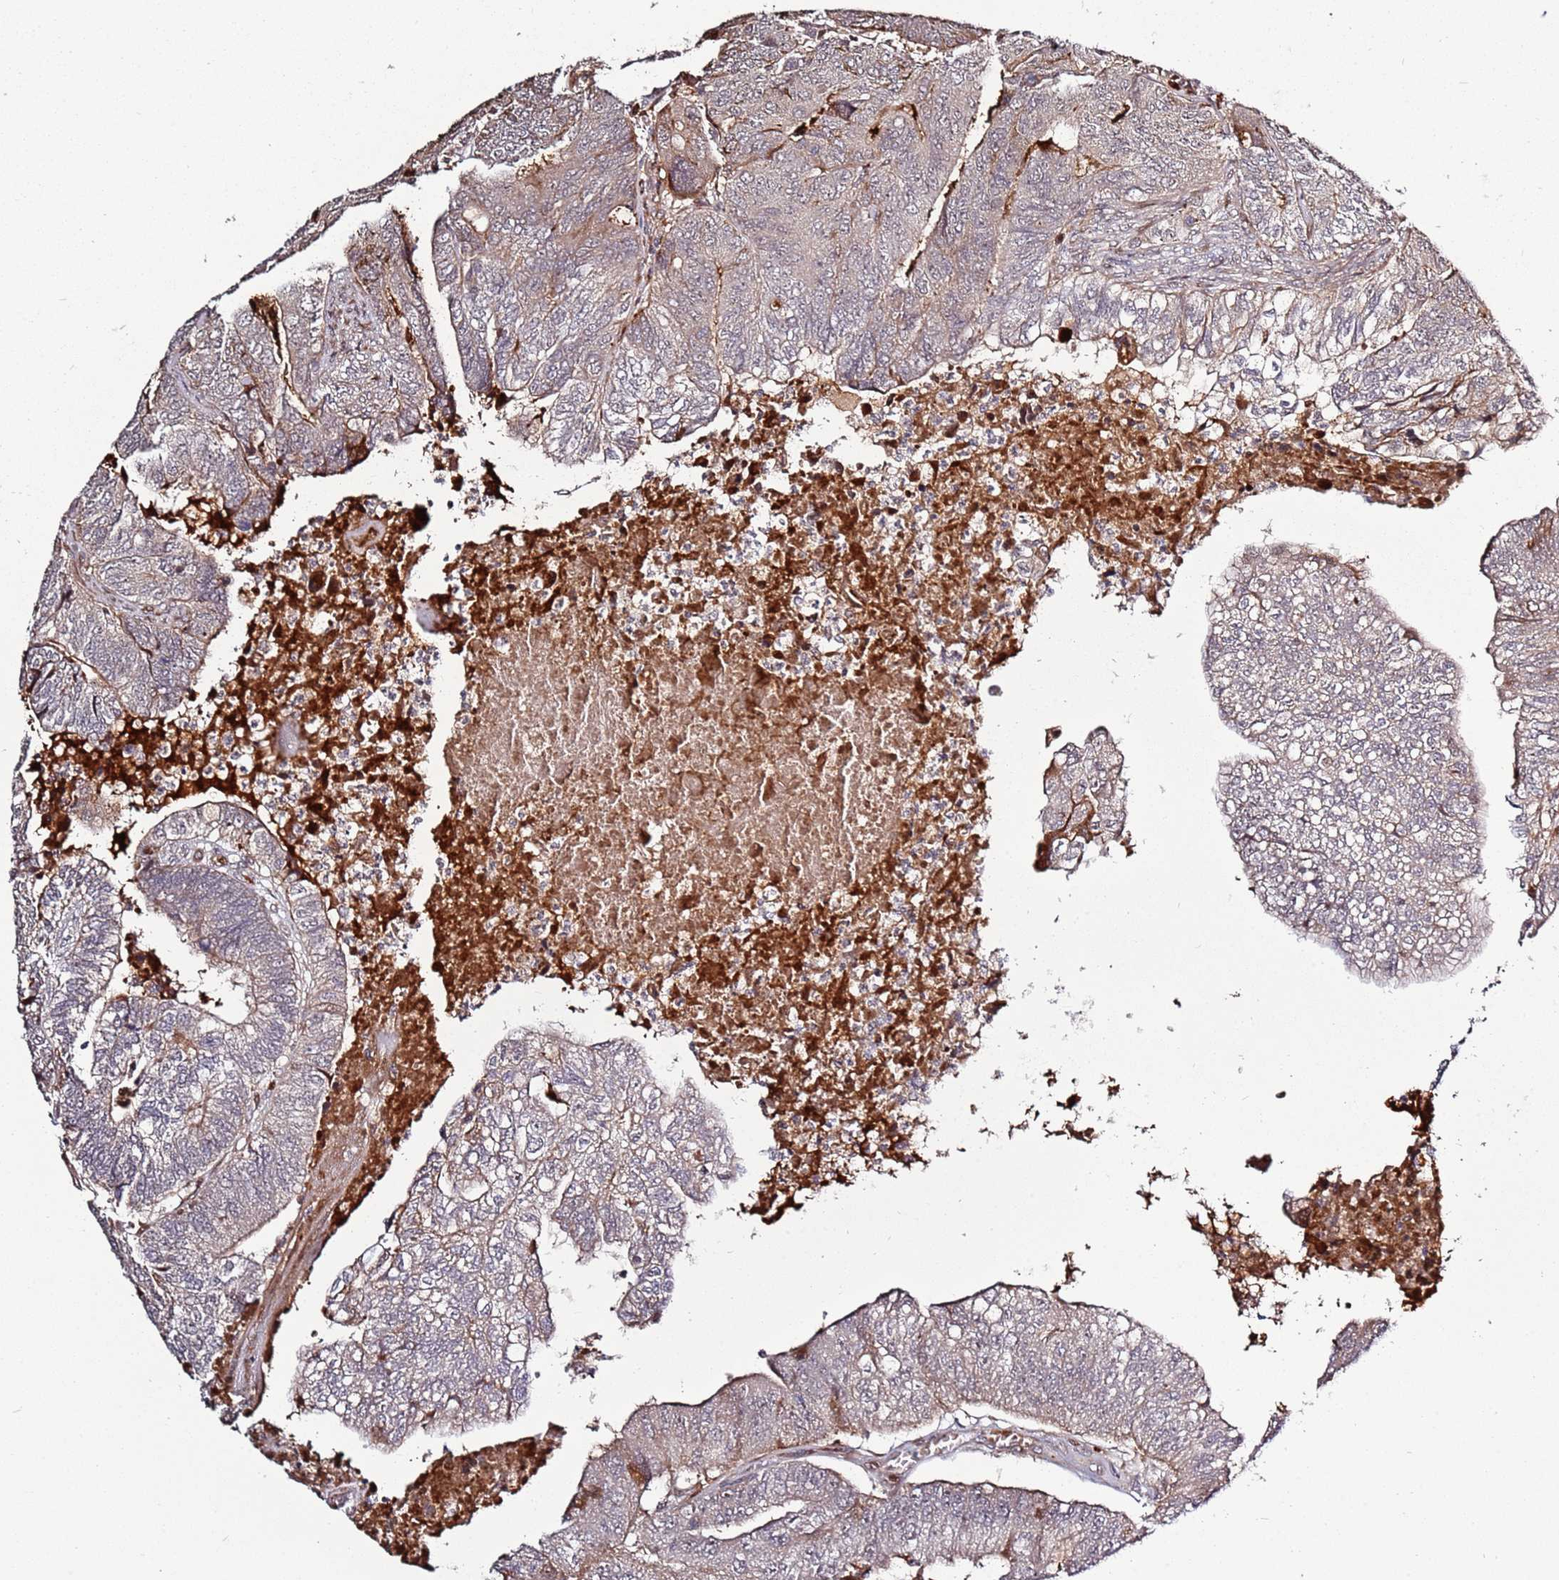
{"staining": {"intensity": "weak", "quantity": "<25%", "location": "cytoplasmic/membranous"}, "tissue": "colorectal cancer", "cell_type": "Tumor cells", "image_type": "cancer", "snomed": [{"axis": "morphology", "description": "Adenocarcinoma, NOS"}, {"axis": "topography", "description": "Colon"}], "caption": "IHC photomicrograph of neoplastic tissue: adenocarcinoma (colorectal) stained with DAB displays no significant protein staining in tumor cells.", "gene": "RHBDL1", "patient": {"sex": "female", "age": 67}}